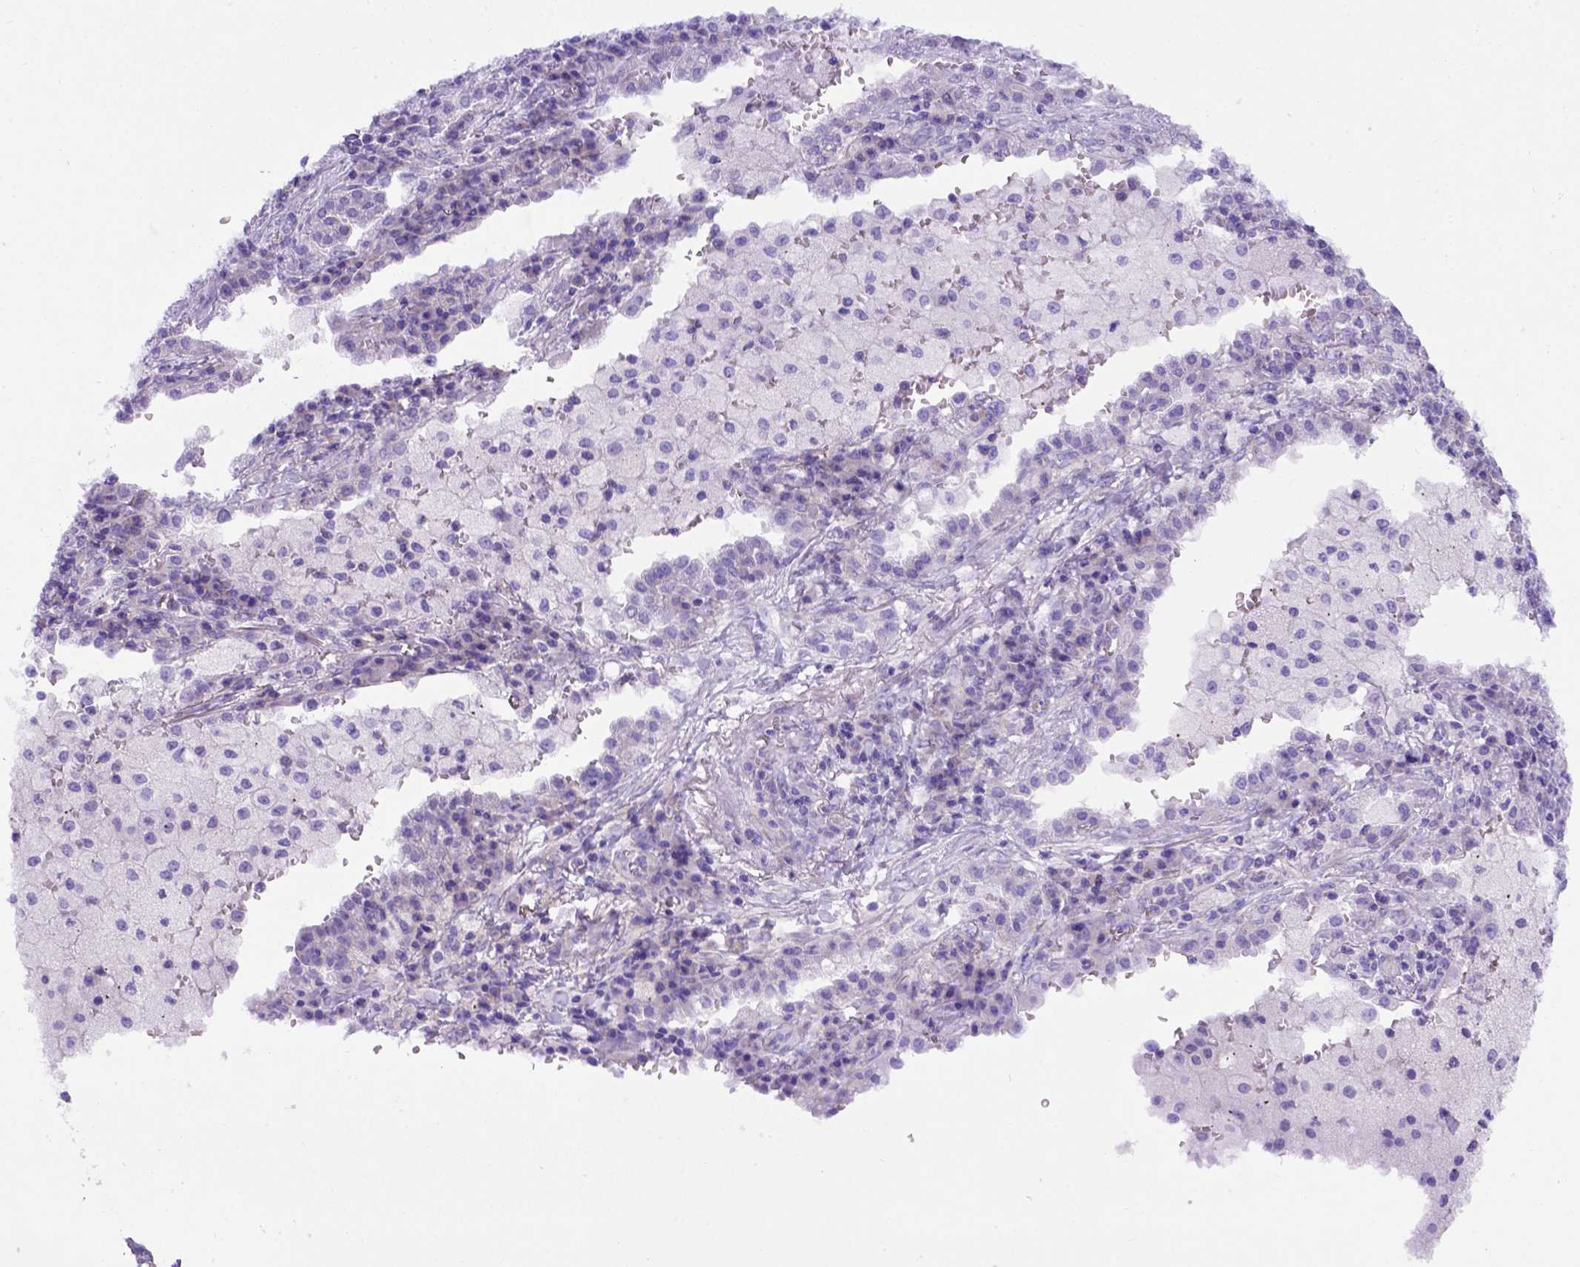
{"staining": {"intensity": "weak", "quantity": ">75%", "location": "cytoplasmic/membranous"}, "tissue": "lung cancer", "cell_type": "Tumor cells", "image_type": "cancer", "snomed": [{"axis": "morphology", "description": "Adenocarcinoma, NOS"}, {"axis": "topography", "description": "Lung"}], "caption": "The micrograph exhibits a brown stain indicating the presence of a protein in the cytoplasmic/membranous of tumor cells in lung cancer (adenocarcinoma).", "gene": "FOXI1", "patient": {"sex": "male", "age": 57}}